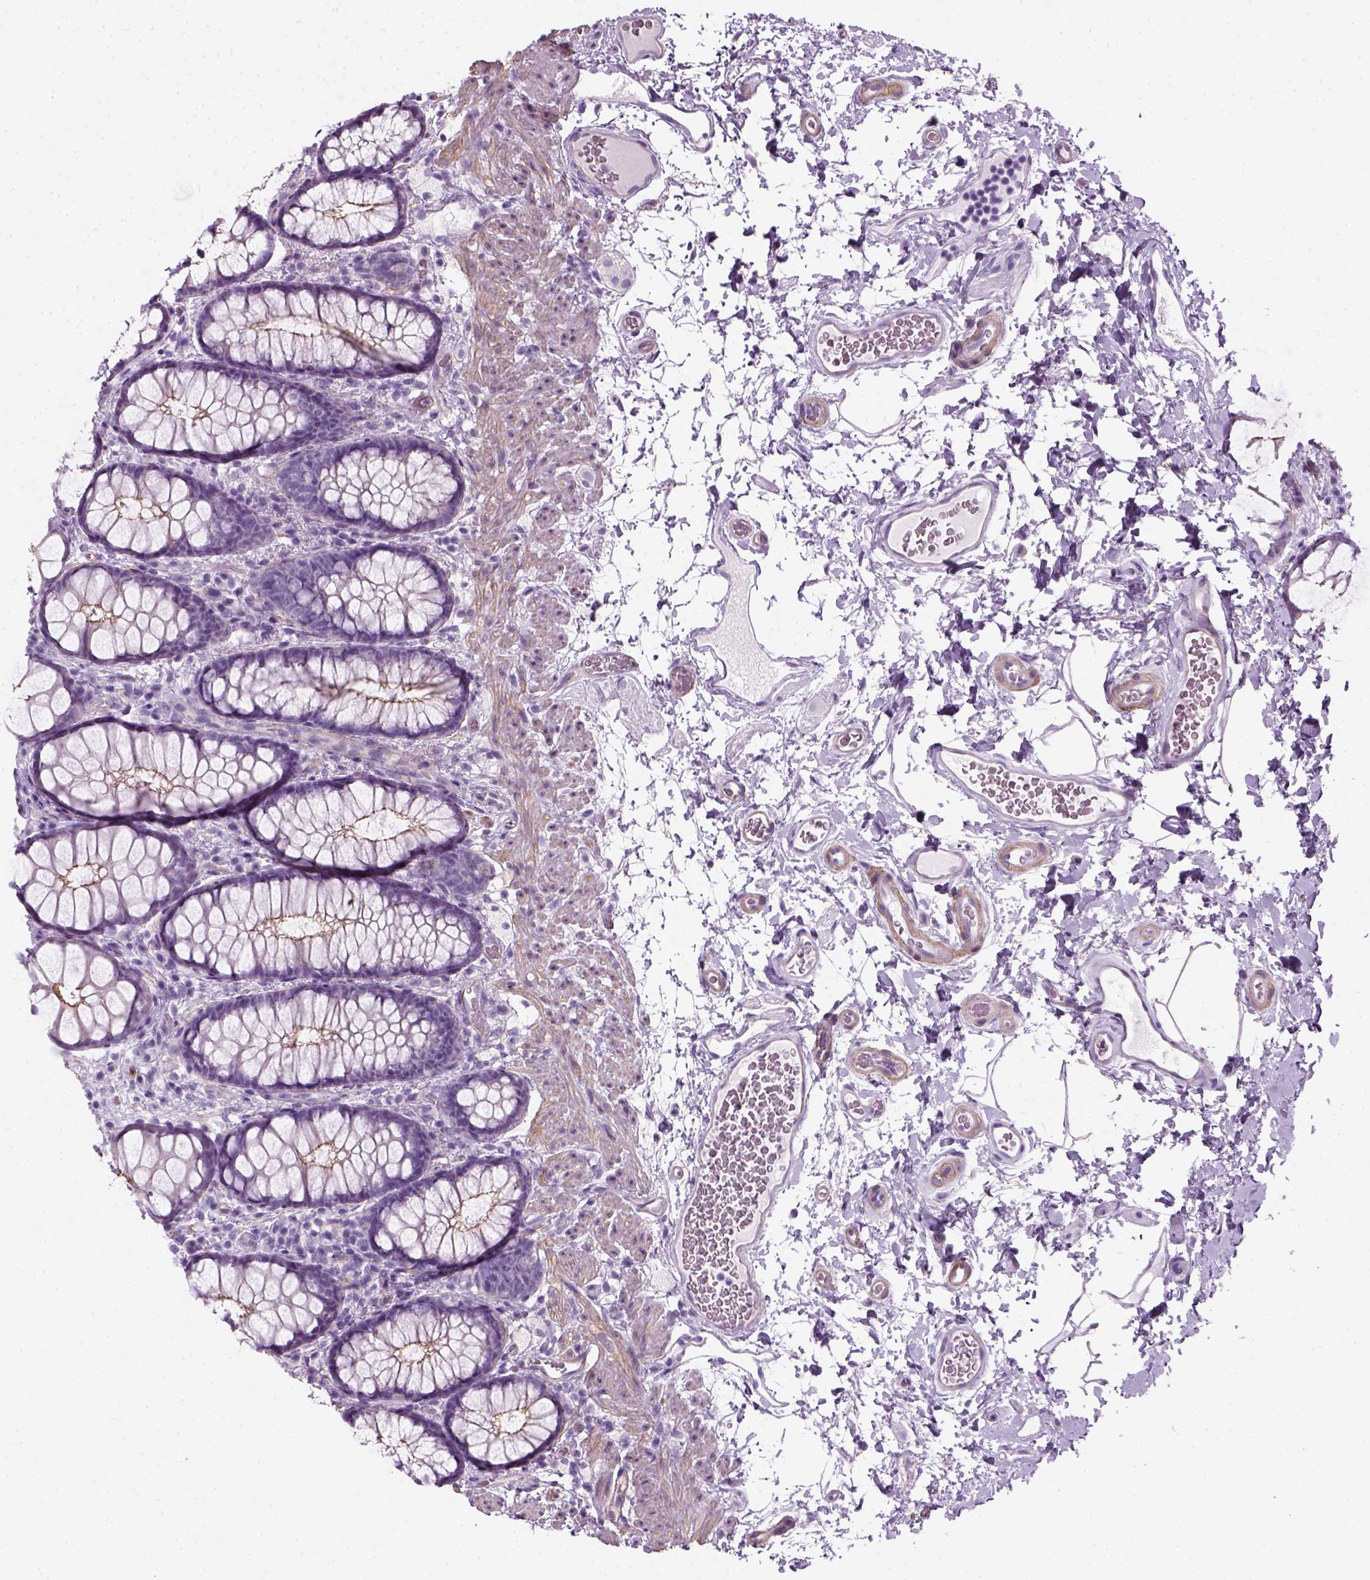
{"staining": {"intensity": "moderate", "quantity": "25%-75%", "location": "cytoplasmic/membranous"}, "tissue": "rectum", "cell_type": "Glandular cells", "image_type": "normal", "snomed": [{"axis": "morphology", "description": "Normal tissue, NOS"}, {"axis": "topography", "description": "Rectum"}], "caption": "Immunohistochemical staining of benign rectum displays medium levels of moderate cytoplasmic/membranous expression in about 25%-75% of glandular cells.", "gene": "FAM161A", "patient": {"sex": "female", "age": 62}}